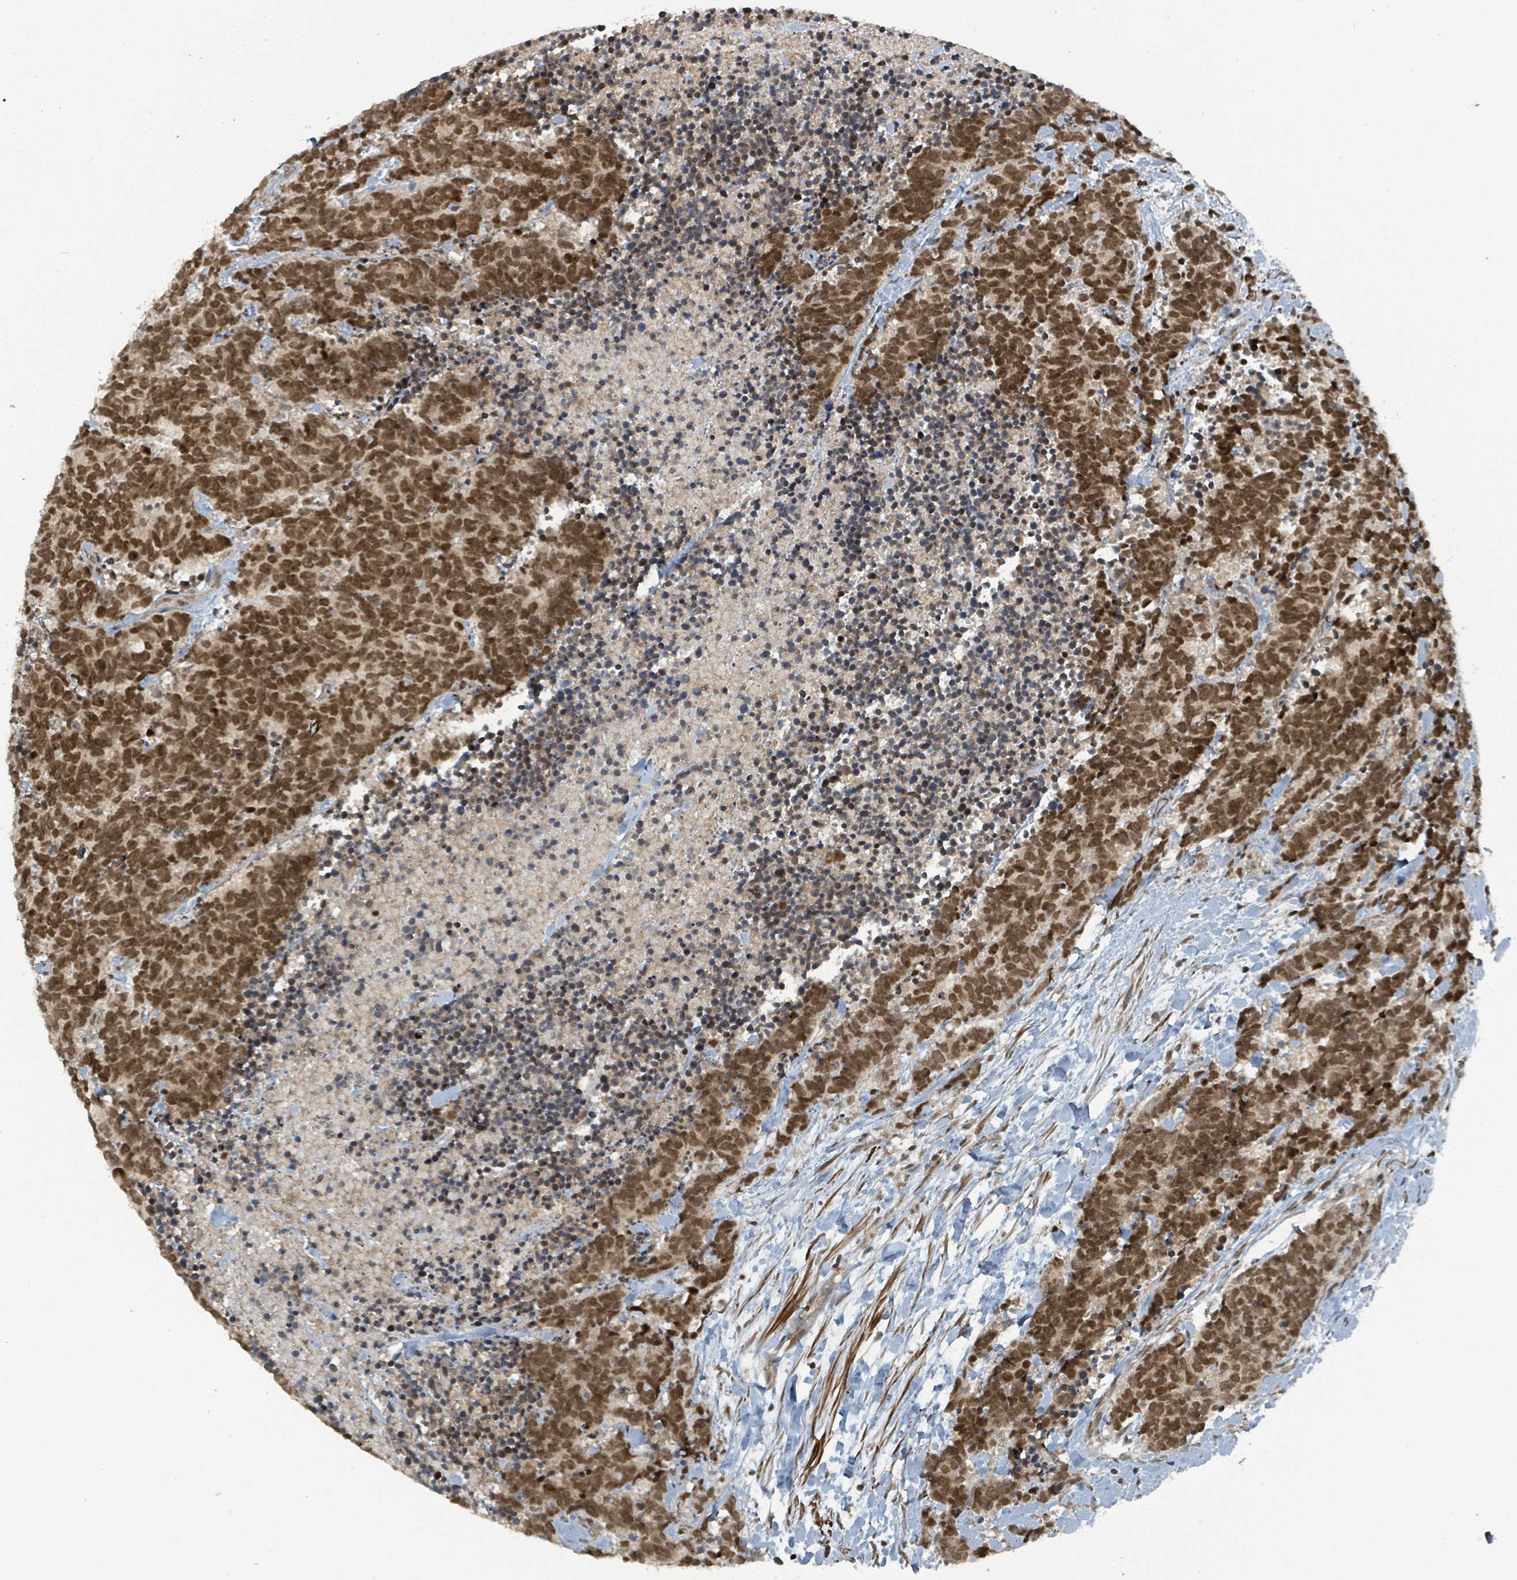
{"staining": {"intensity": "strong", "quantity": ">75%", "location": "nuclear"}, "tissue": "carcinoid", "cell_type": "Tumor cells", "image_type": "cancer", "snomed": [{"axis": "morphology", "description": "Carcinoma, NOS"}, {"axis": "morphology", "description": "Carcinoid, malignant, NOS"}, {"axis": "topography", "description": "Prostate"}], "caption": "Human carcinoma stained with a protein marker displays strong staining in tumor cells.", "gene": "PHIP", "patient": {"sex": "male", "age": 57}}